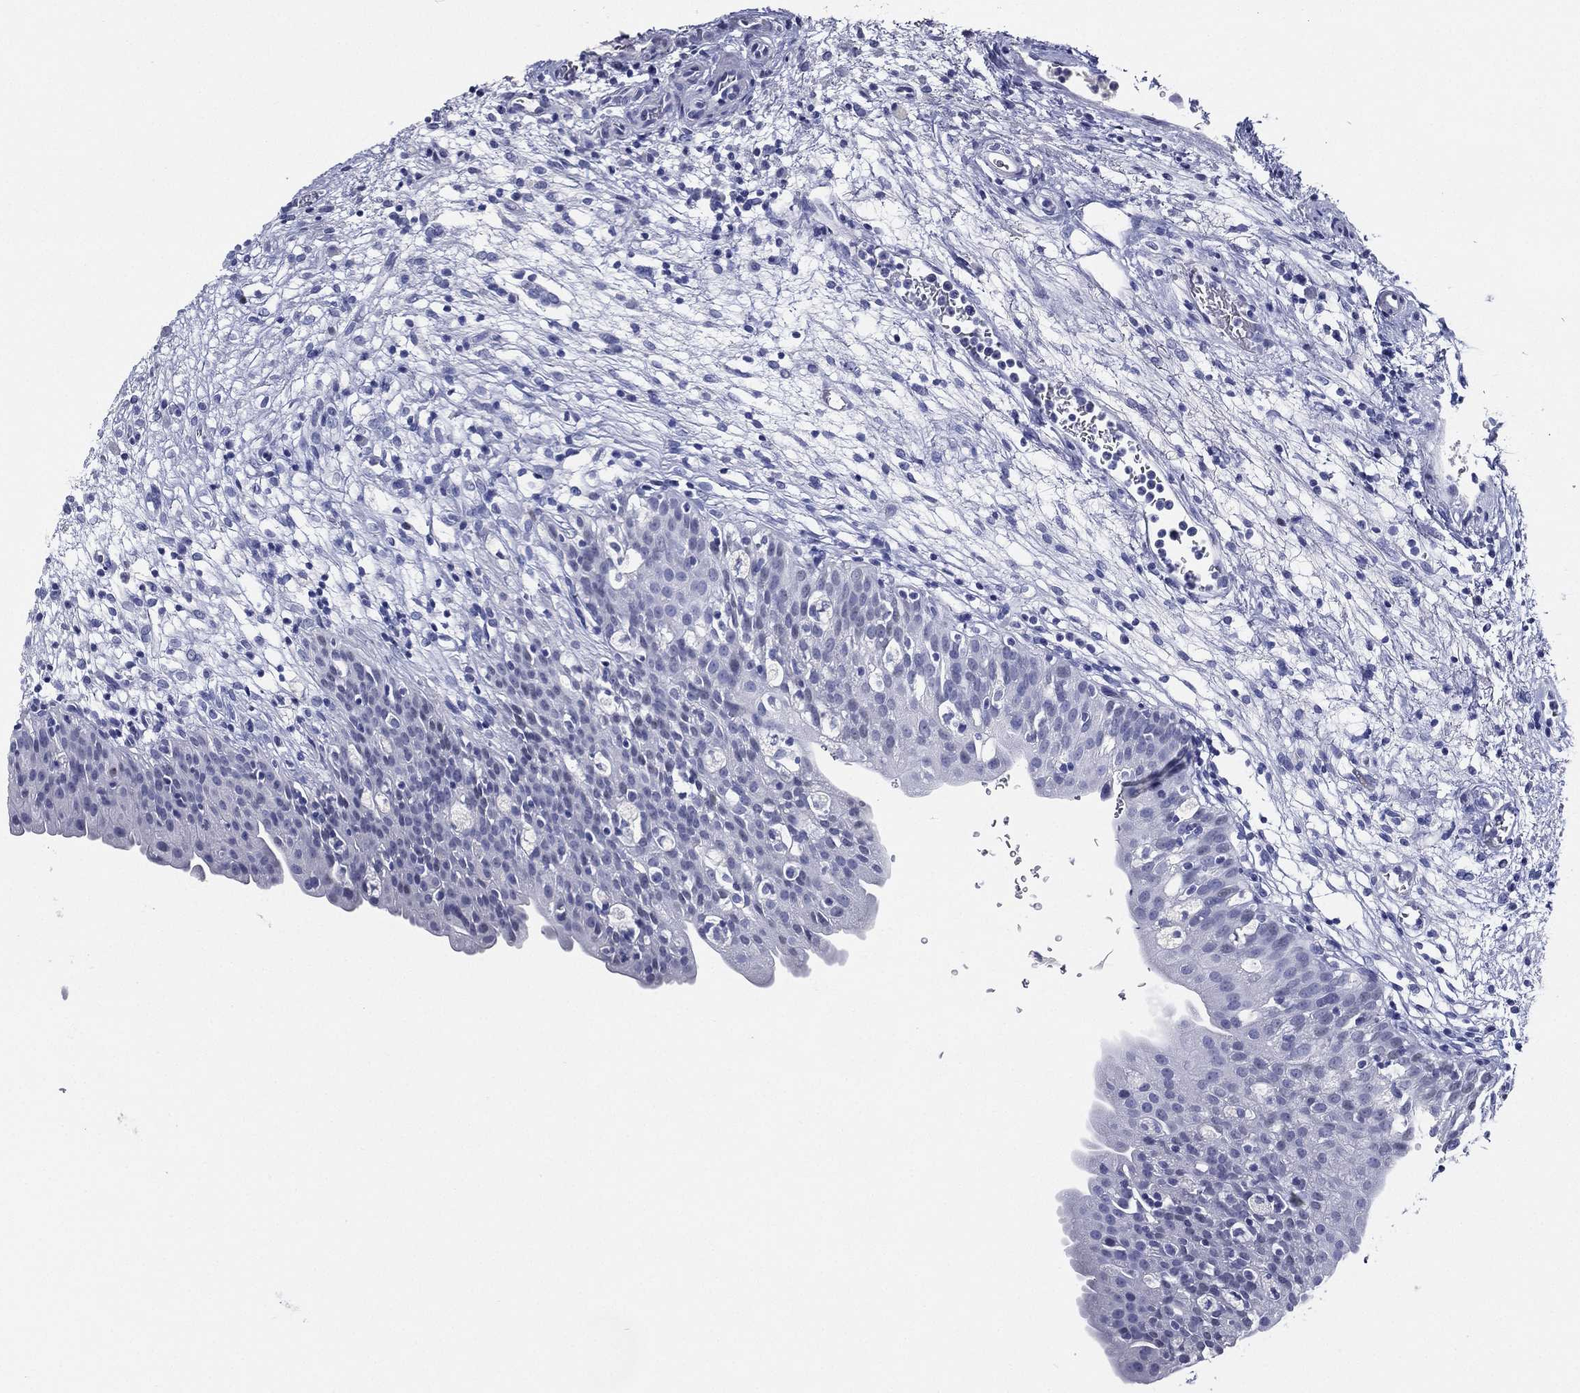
{"staining": {"intensity": "negative", "quantity": "none", "location": "none"}, "tissue": "urinary bladder", "cell_type": "Urothelial cells", "image_type": "normal", "snomed": [{"axis": "morphology", "description": "Normal tissue, NOS"}, {"axis": "topography", "description": "Urinary bladder"}], "caption": "The histopathology image demonstrates no staining of urothelial cells in normal urinary bladder.", "gene": "TFAP2A", "patient": {"sex": "male", "age": 76}}